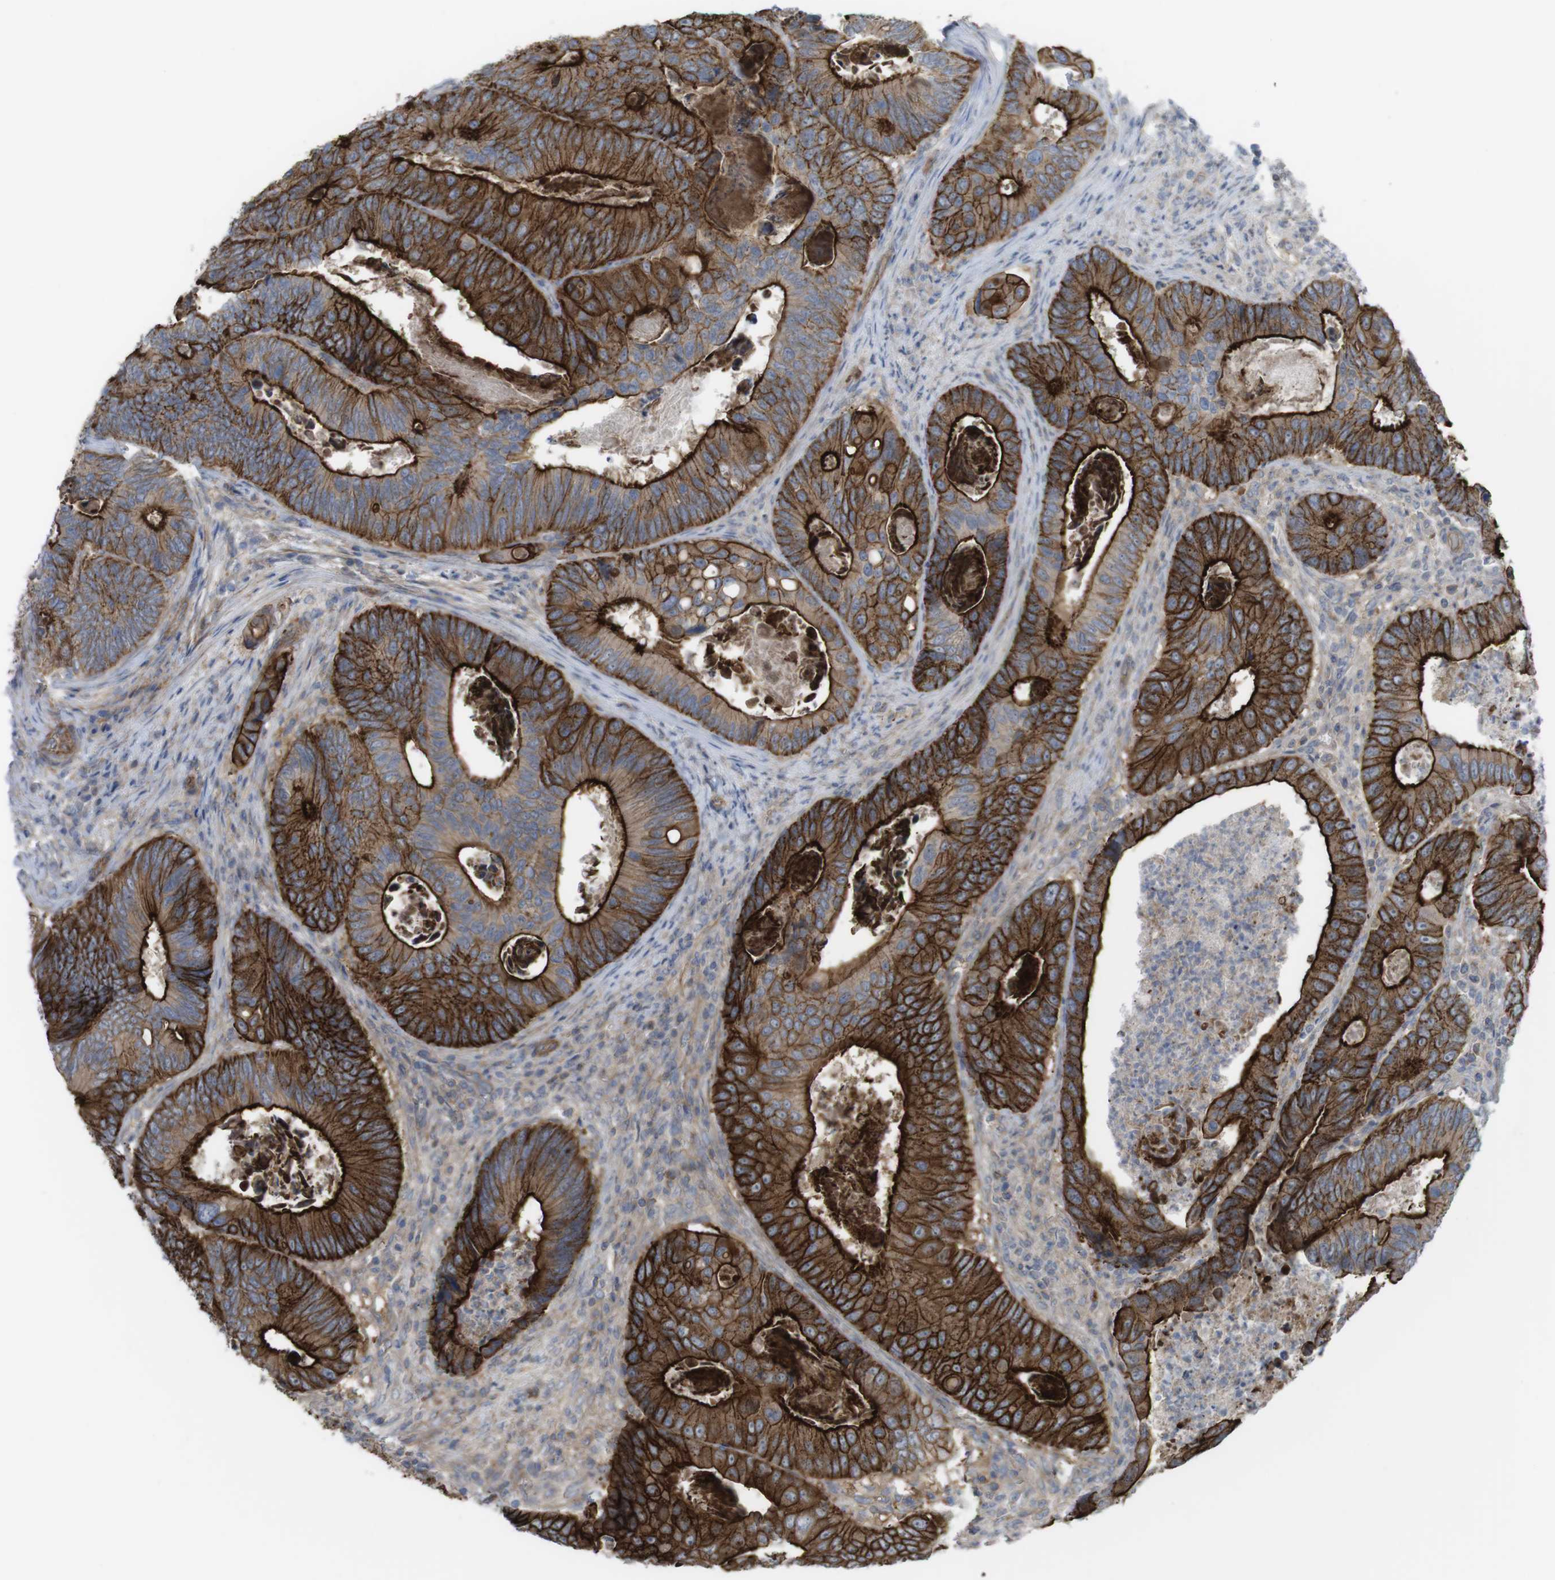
{"staining": {"intensity": "strong", "quantity": ">75%", "location": "cytoplasmic/membranous"}, "tissue": "colorectal cancer", "cell_type": "Tumor cells", "image_type": "cancer", "snomed": [{"axis": "morphology", "description": "Inflammation, NOS"}, {"axis": "morphology", "description": "Adenocarcinoma, NOS"}, {"axis": "topography", "description": "Colon"}], "caption": "Brown immunohistochemical staining in colorectal cancer shows strong cytoplasmic/membranous expression in approximately >75% of tumor cells. Ihc stains the protein in brown and the nuclei are stained blue.", "gene": "PREX2", "patient": {"sex": "male", "age": 72}}